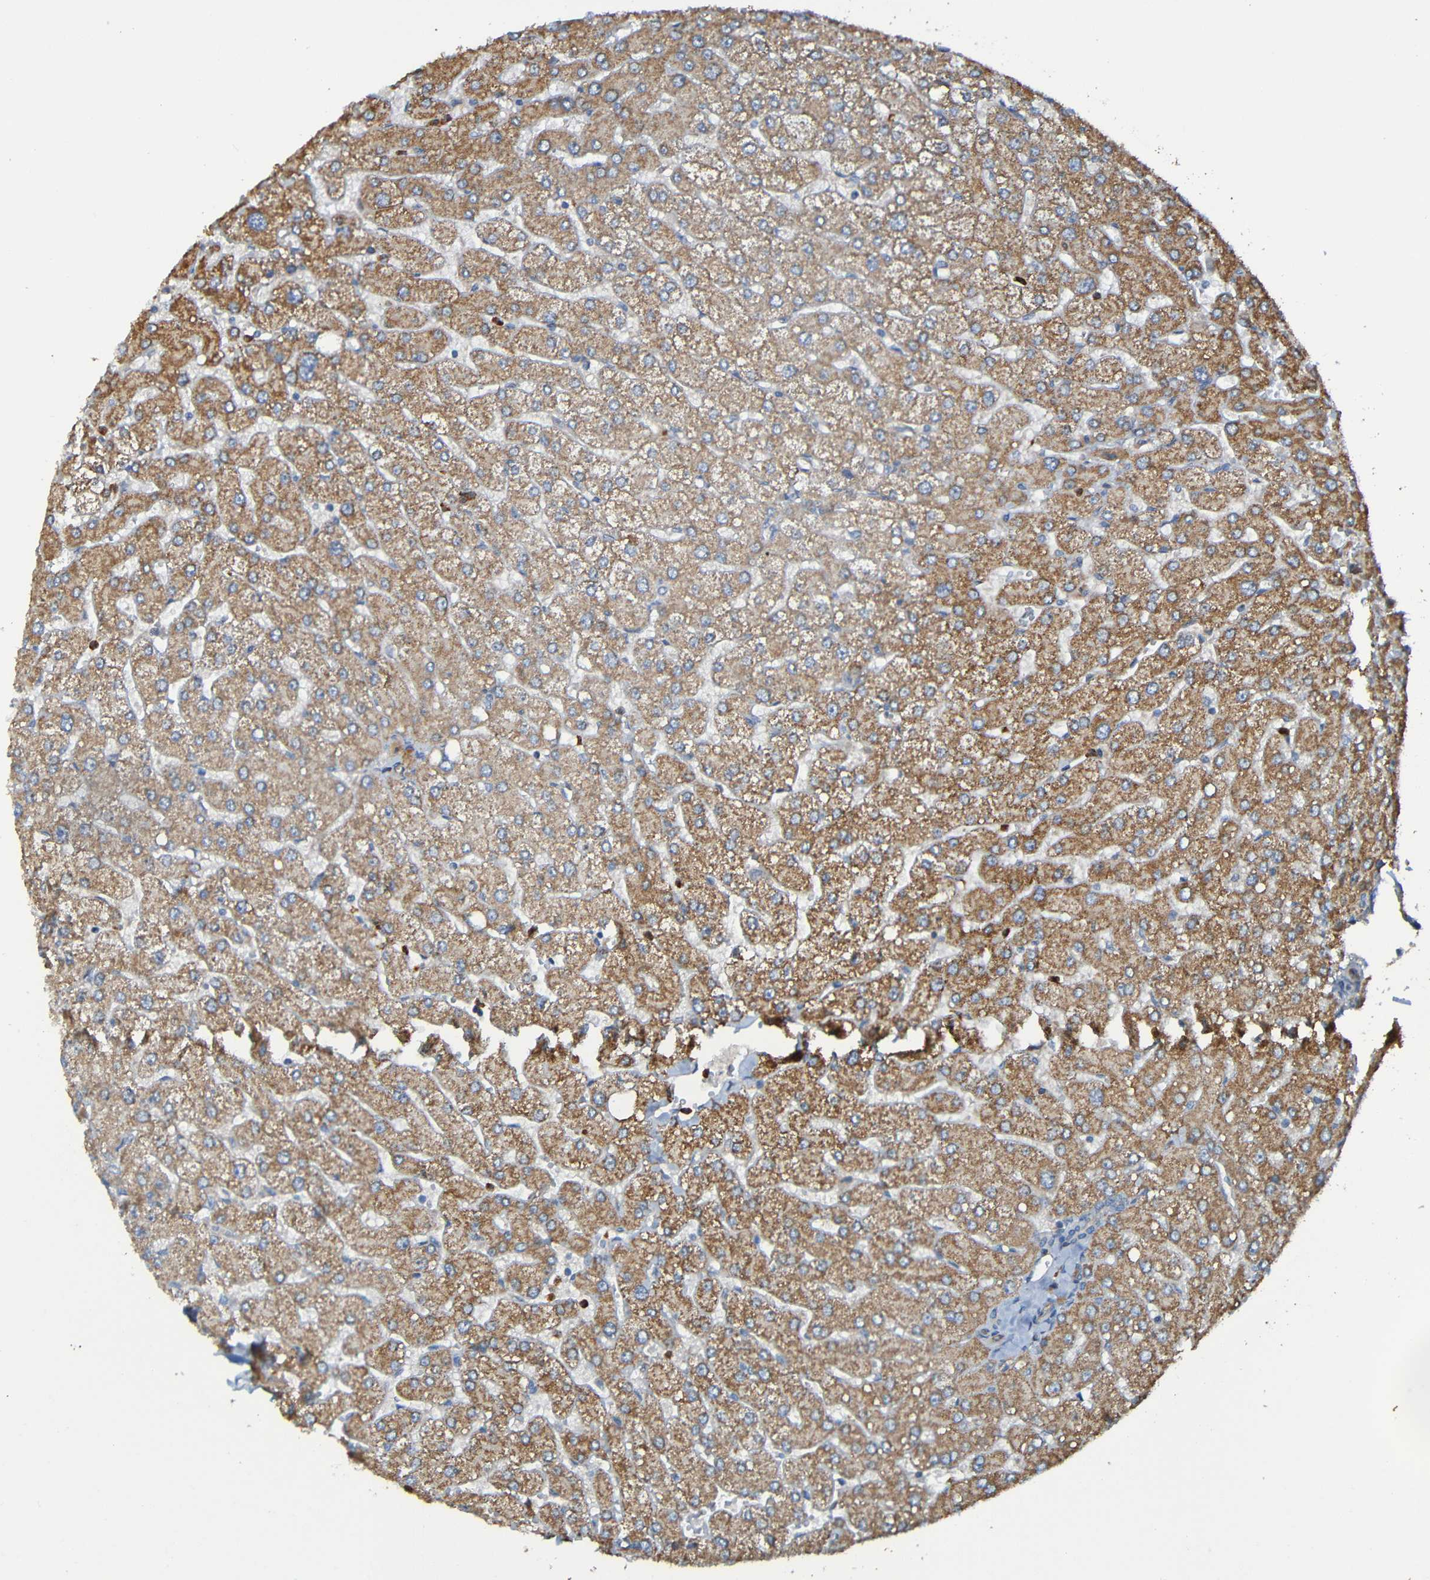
{"staining": {"intensity": "weak", "quantity": "<25%", "location": "cytoplasmic/membranous"}, "tissue": "liver", "cell_type": "Cholangiocytes", "image_type": "normal", "snomed": [{"axis": "morphology", "description": "Normal tissue, NOS"}, {"axis": "topography", "description": "Liver"}], "caption": "A high-resolution micrograph shows immunohistochemistry (IHC) staining of benign liver, which exhibits no significant expression in cholangiocytes.", "gene": "ADAM15", "patient": {"sex": "male", "age": 55}}